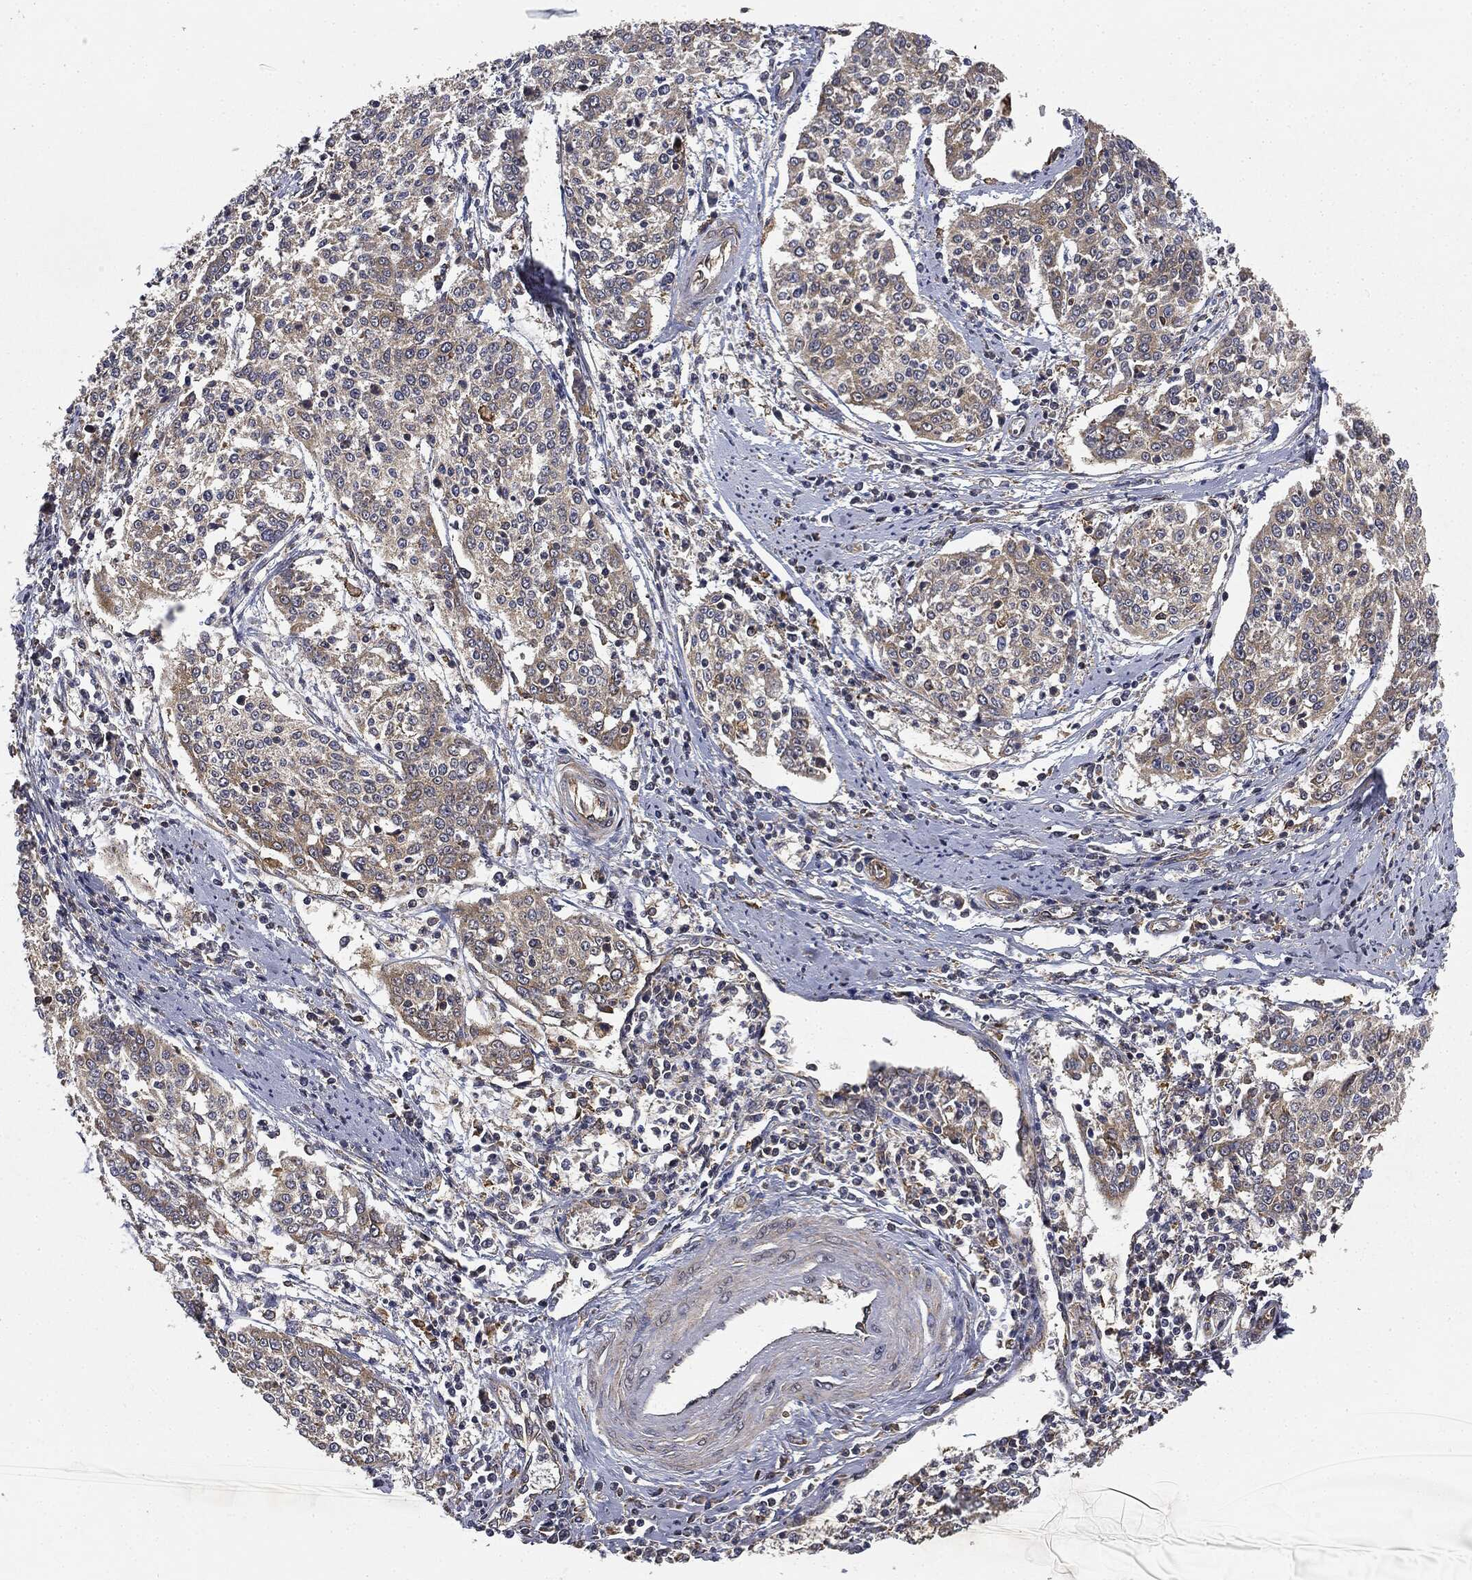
{"staining": {"intensity": "weak", "quantity": "25%-75%", "location": "cytoplasmic/membranous"}, "tissue": "cervical cancer", "cell_type": "Tumor cells", "image_type": "cancer", "snomed": [{"axis": "morphology", "description": "Squamous cell carcinoma, NOS"}, {"axis": "topography", "description": "Cervix"}], "caption": "Cervical cancer (squamous cell carcinoma) was stained to show a protein in brown. There is low levels of weak cytoplasmic/membranous positivity in about 25%-75% of tumor cells. Ihc stains the protein of interest in brown and the nuclei are stained blue.", "gene": "MIER2", "patient": {"sex": "female", "age": 41}}